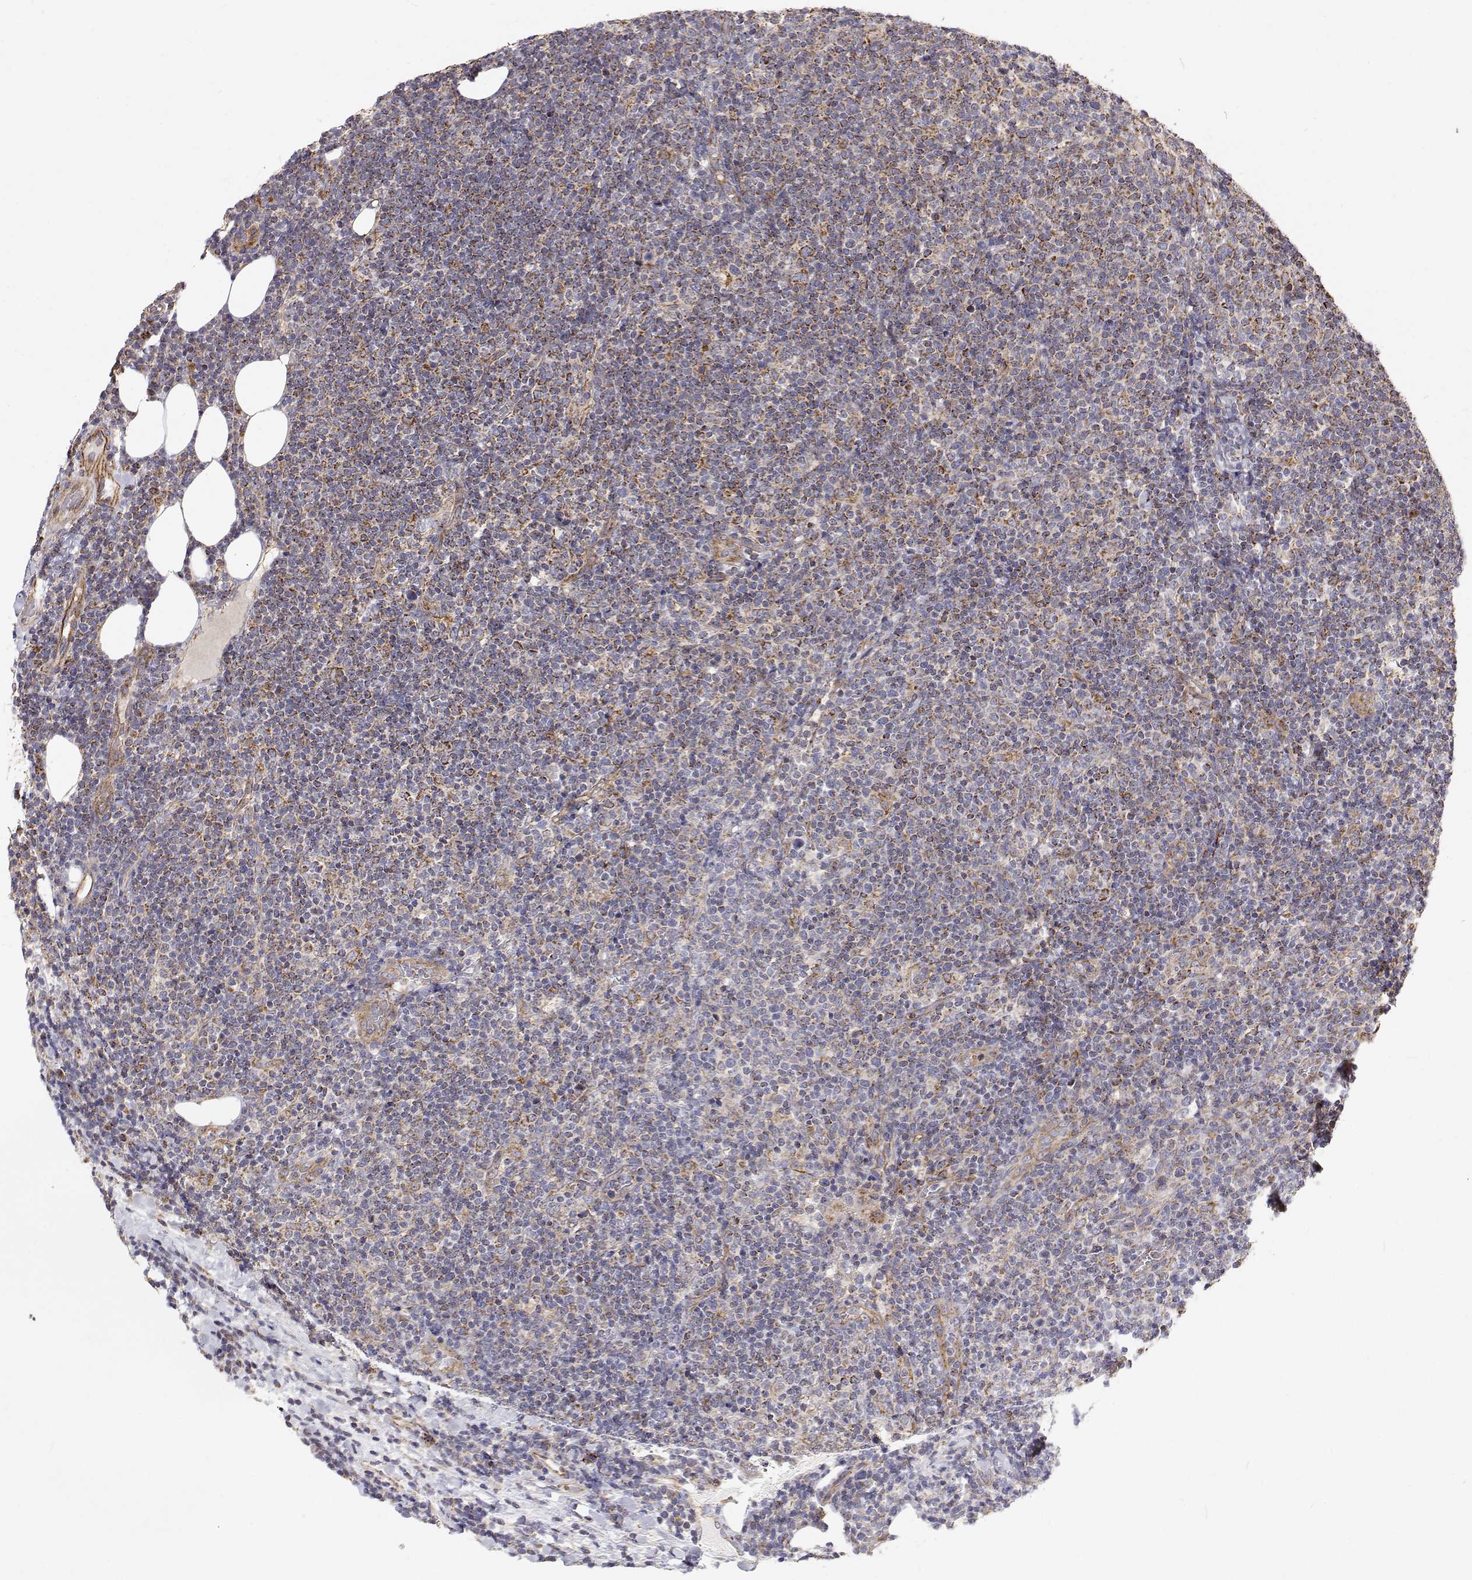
{"staining": {"intensity": "moderate", "quantity": "<25%", "location": "cytoplasmic/membranous"}, "tissue": "lymphoma", "cell_type": "Tumor cells", "image_type": "cancer", "snomed": [{"axis": "morphology", "description": "Malignant lymphoma, non-Hodgkin's type, High grade"}, {"axis": "topography", "description": "Lymph node"}], "caption": "DAB immunohistochemical staining of malignant lymphoma, non-Hodgkin's type (high-grade) shows moderate cytoplasmic/membranous protein staining in approximately <25% of tumor cells. (DAB (3,3'-diaminobenzidine) = brown stain, brightfield microscopy at high magnification).", "gene": "SPICE1", "patient": {"sex": "male", "age": 61}}